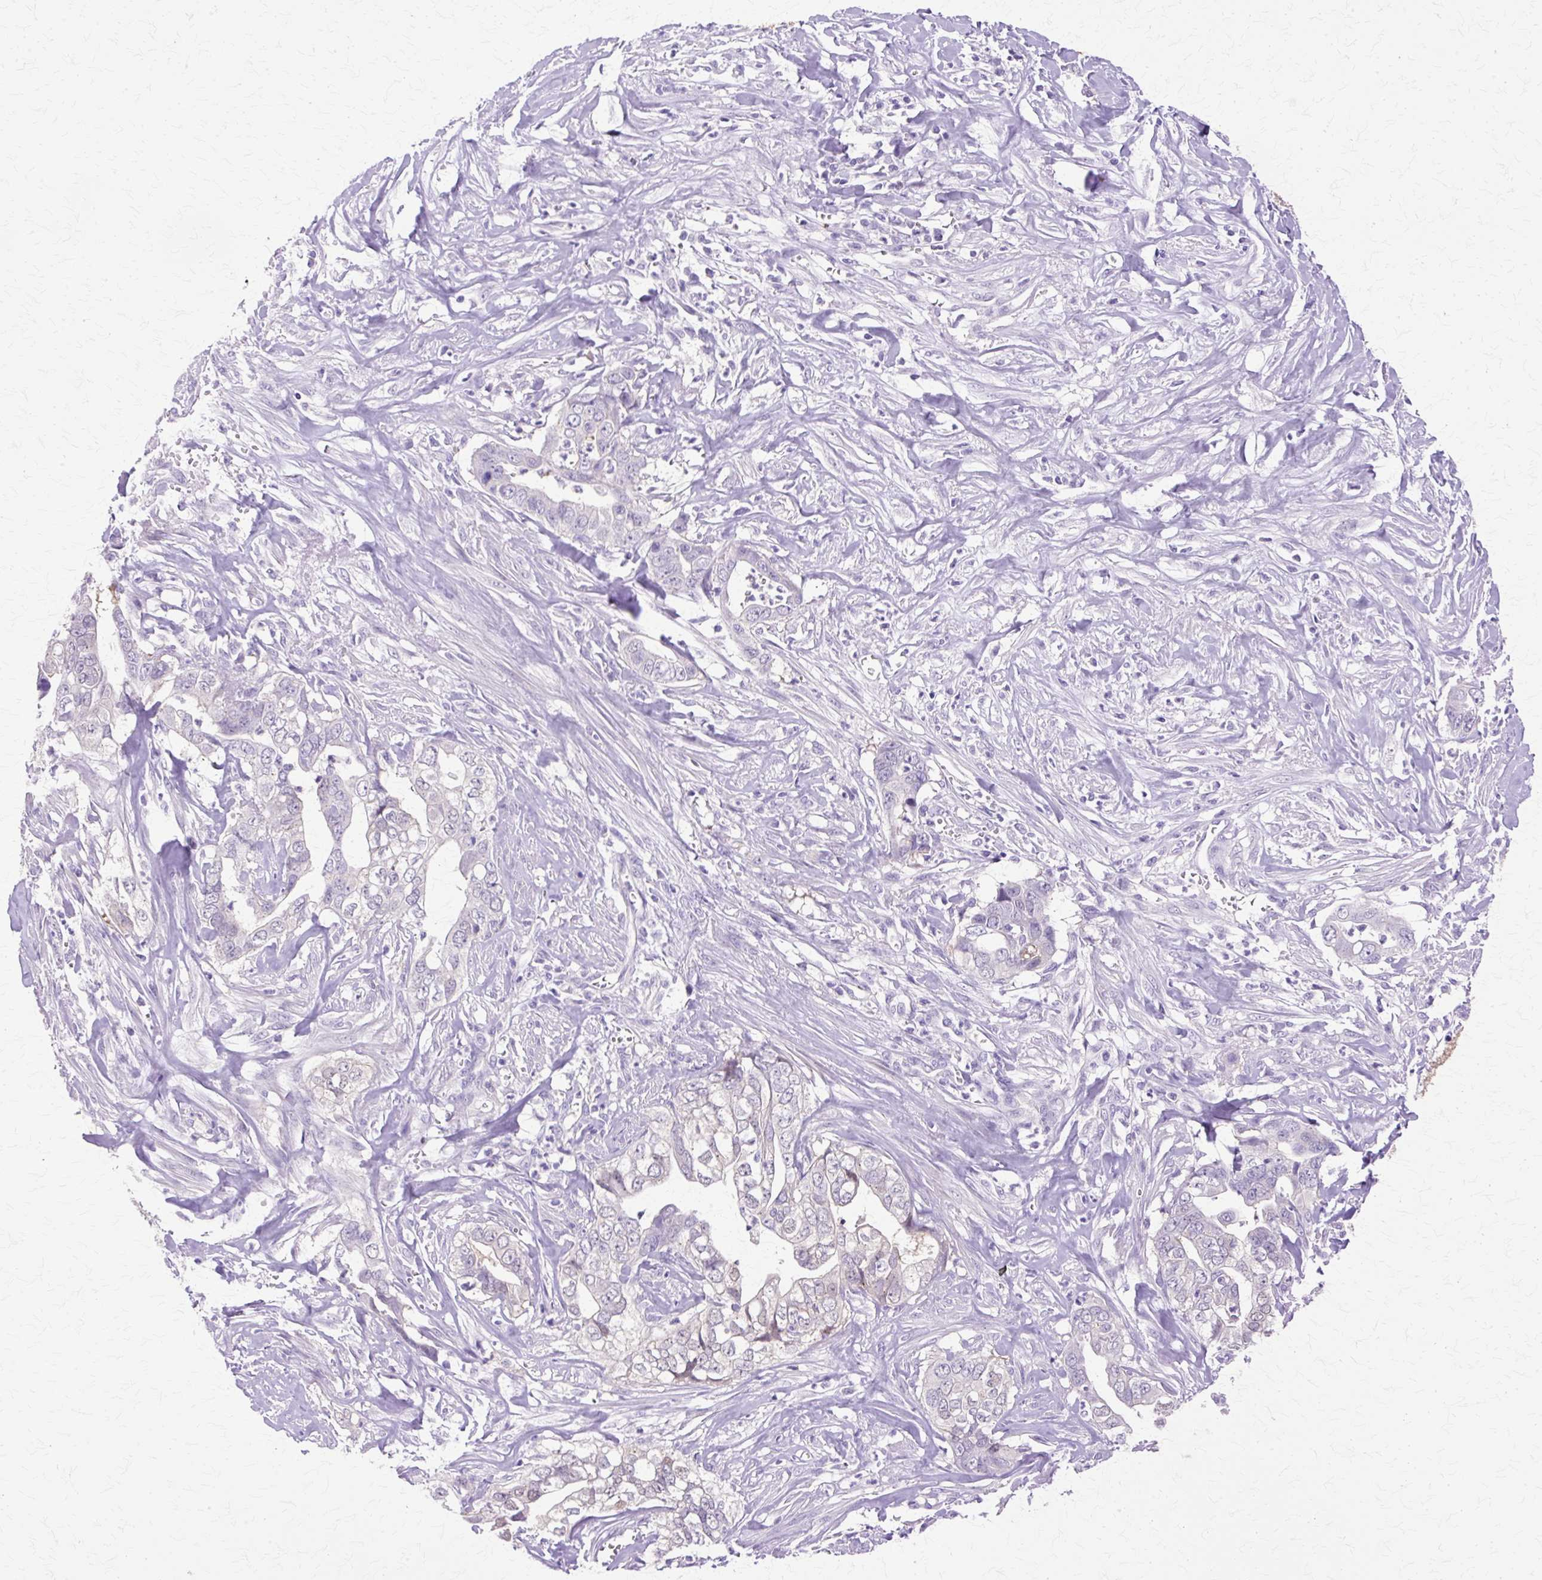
{"staining": {"intensity": "negative", "quantity": "none", "location": "none"}, "tissue": "liver cancer", "cell_type": "Tumor cells", "image_type": "cancer", "snomed": [{"axis": "morphology", "description": "Cholangiocarcinoma"}, {"axis": "topography", "description": "Liver"}], "caption": "DAB immunohistochemical staining of human cholangiocarcinoma (liver) demonstrates no significant expression in tumor cells.", "gene": "HSPA8", "patient": {"sex": "female", "age": 79}}